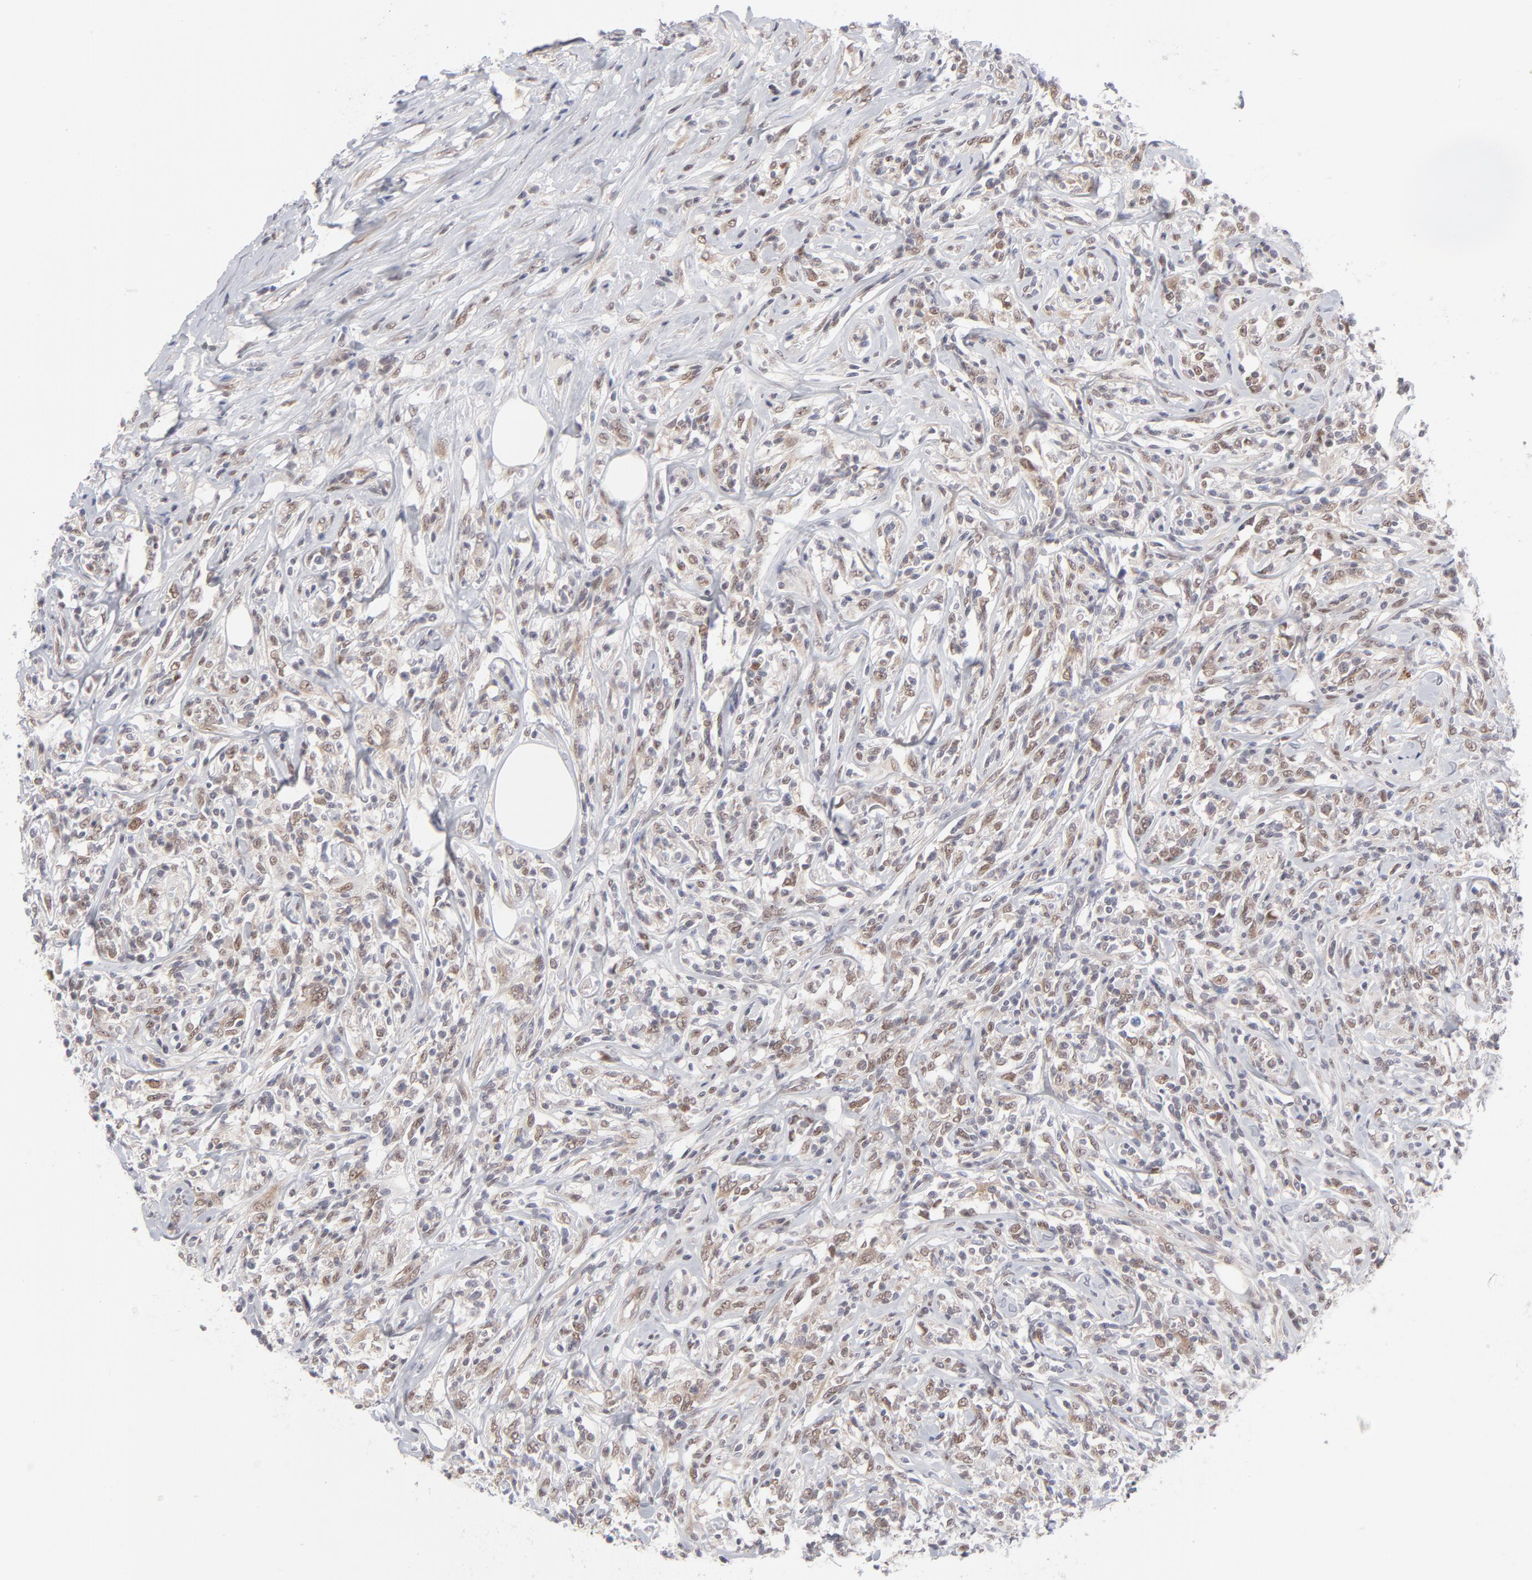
{"staining": {"intensity": "moderate", "quantity": ">75%", "location": "cytoplasmic/membranous,nuclear"}, "tissue": "lymphoma", "cell_type": "Tumor cells", "image_type": "cancer", "snomed": [{"axis": "morphology", "description": "Malignant lymphoma, non-Hodgkin's type, High grade"}, {"axis": "topography", "description": "Lymph node"}], "caption": "Human lymphoma stained with a protein marker exhibits moderate staining in tumor cells.", "gene": "NBN", "patient": {"sex": "female", "age": 84}}